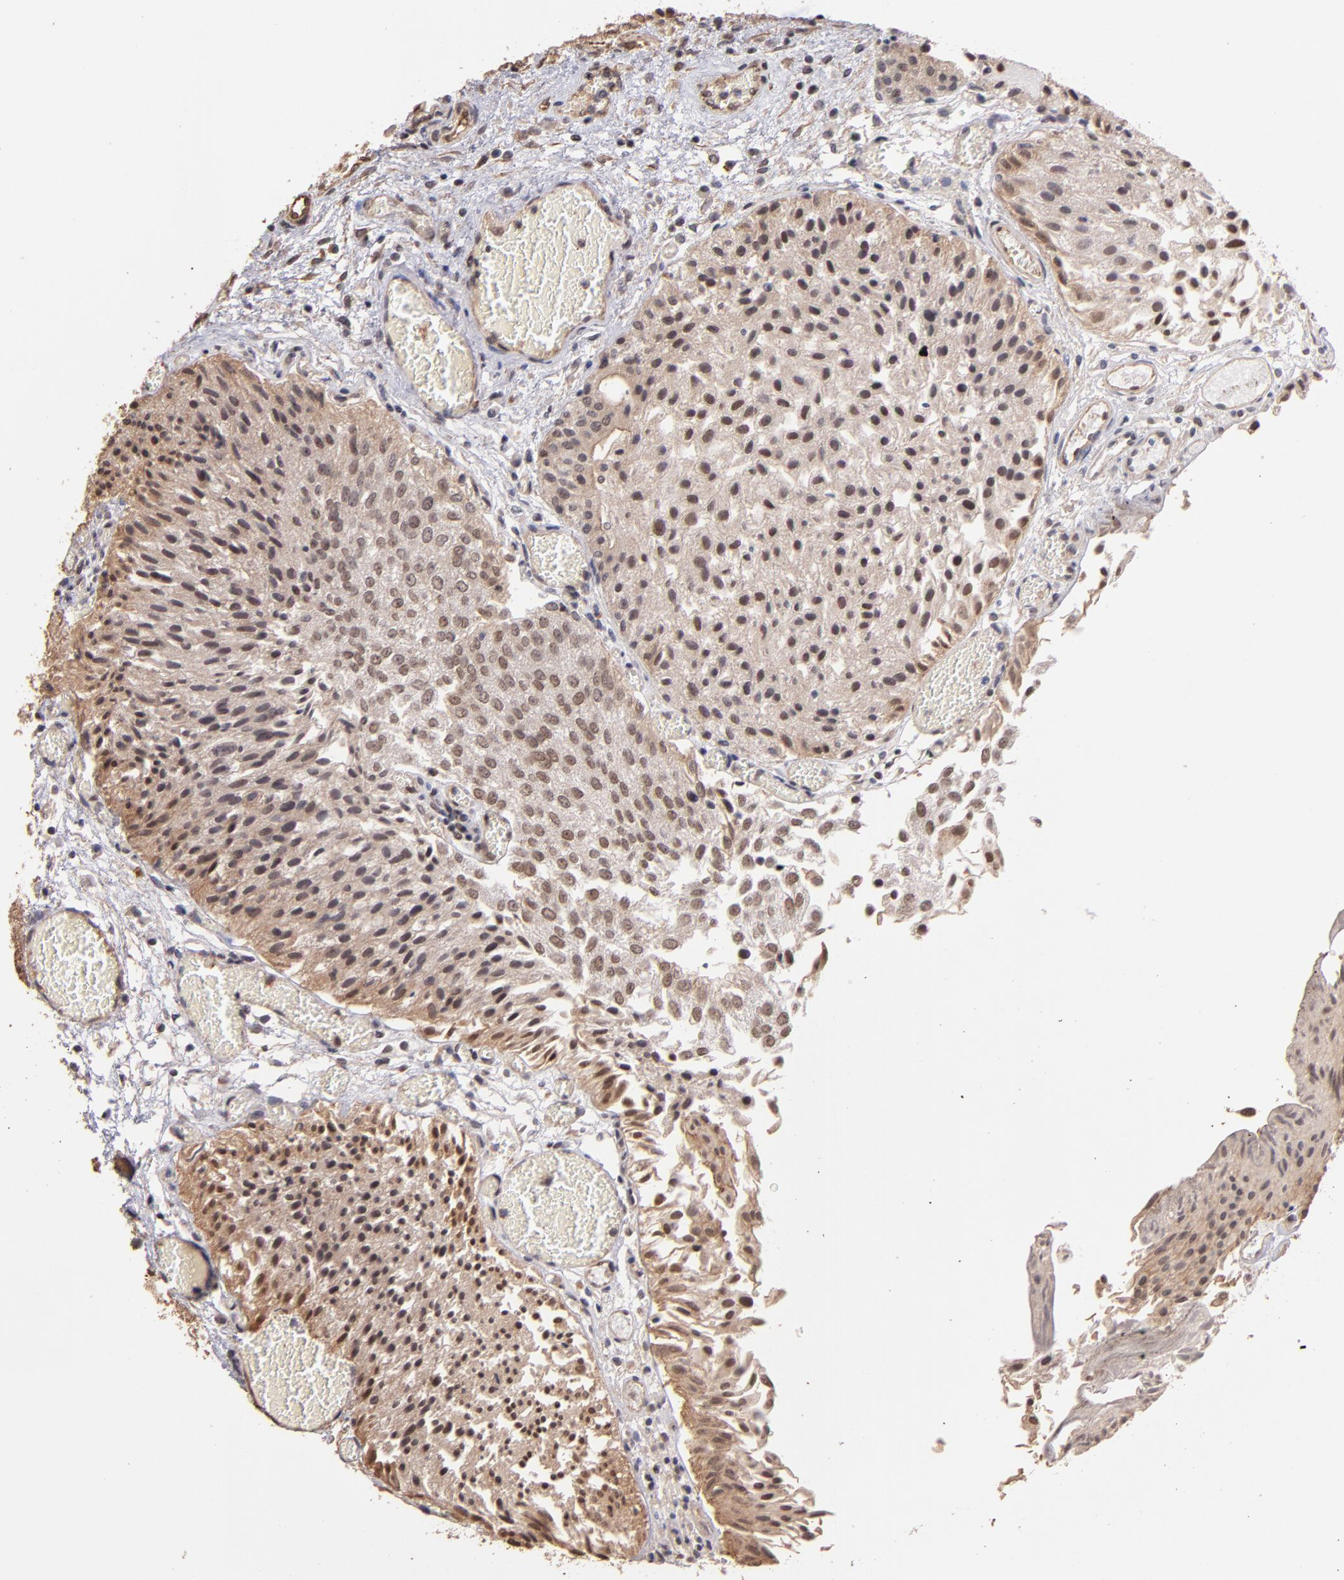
{"staining": {"intensity": "weak", "quantity": ">75%", "location": "nuclear"}, "tissue": "urothelial cancer", "cell_type": "Tumor cells", "image_type": "cancer", "snomed": [{"axis": "morphology", "description": "Urothelial carcinoma, Low grade"}, {"axis": "topography", "description": "Urinary bladder"}], "caption": "An immunohistochemistry (IHC) micrograph of tumor tissue is shown. Protein staining in brown labels weak nuclear positivity in urothelial carcinoma (low-grade) within tumor cells. (DAB = brown stain, brightfield microscopy at high magnification).", "gene": "TERF2", "patient": {"sex": "male", "age": 86}}